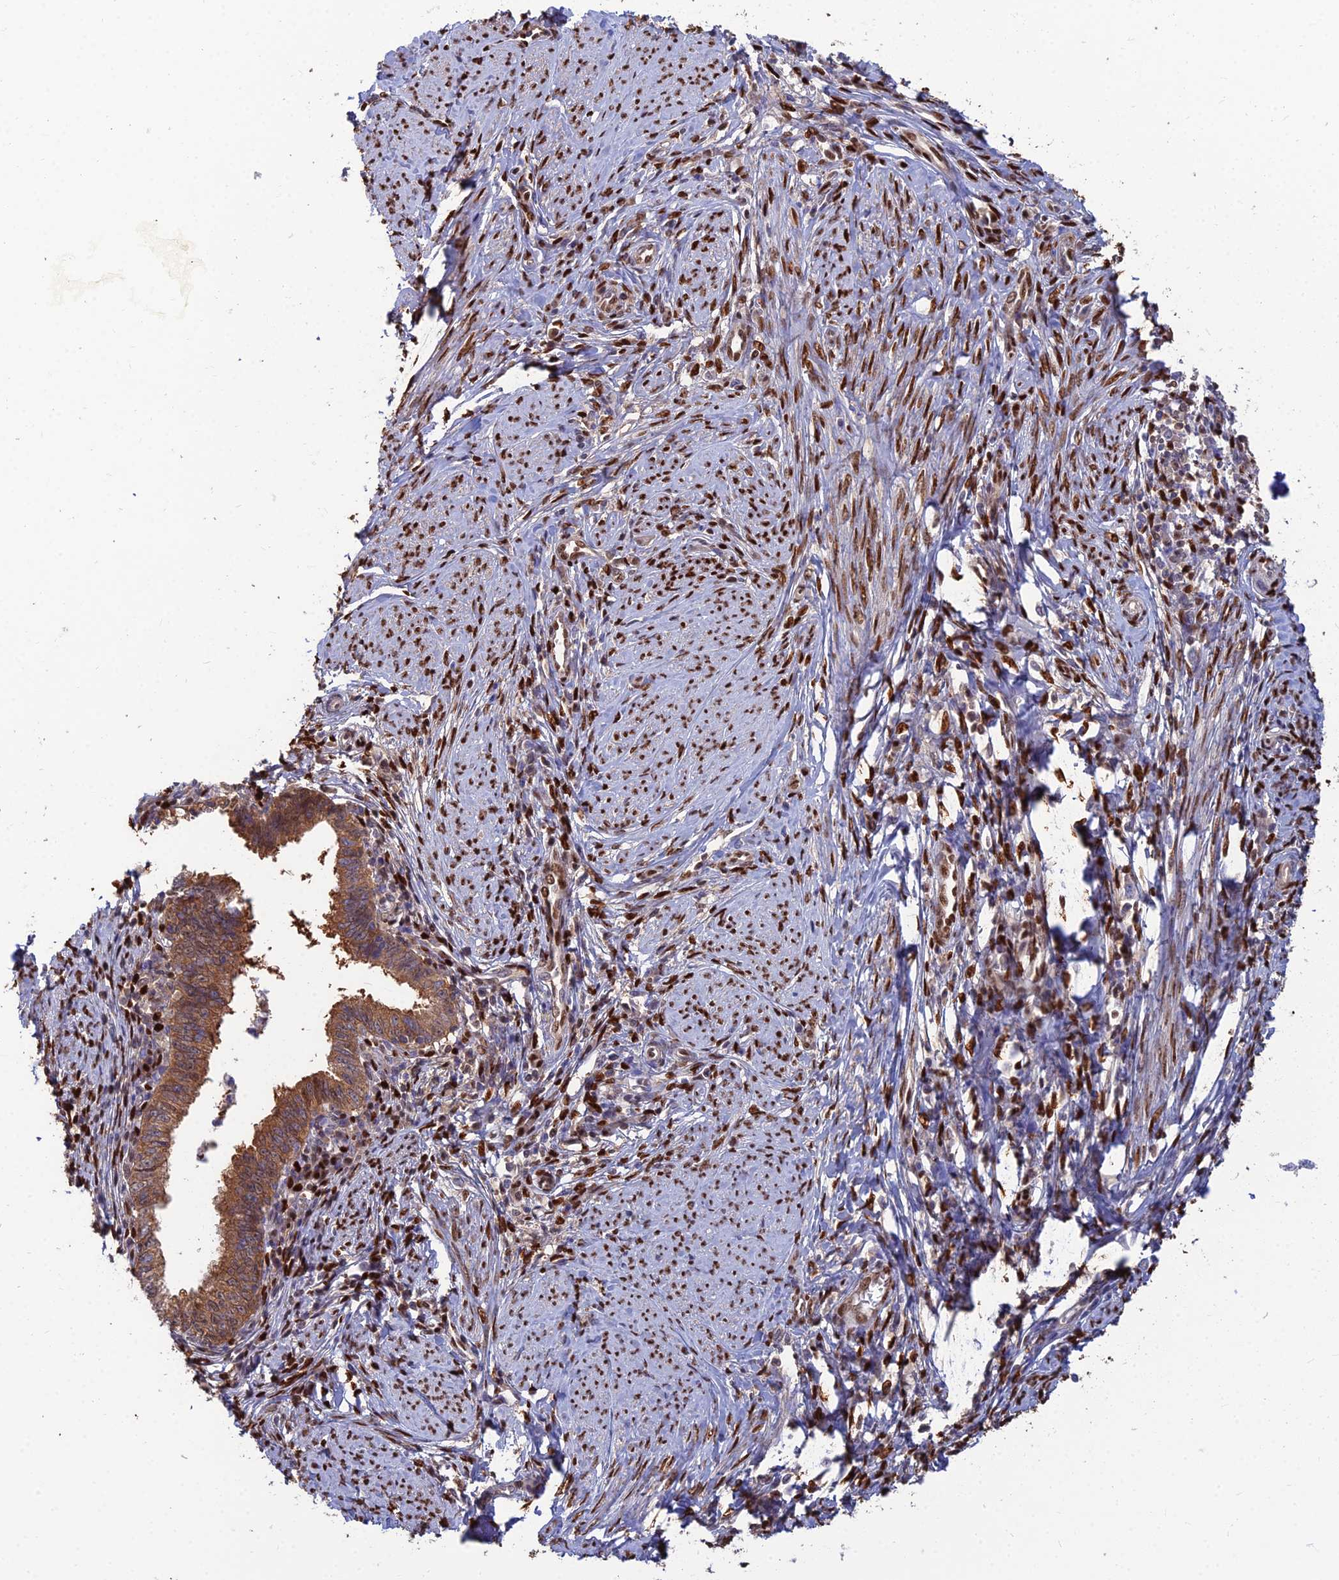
{"staining": {"intensity": "moderate", "quantity": ">75%", "location": "cytoplasmic/membranous,nuclear"}, "tissue": "cervical cancer", "cell_type": "Tumor cells", "image_type": "cancer", "snomed": [{"axis": "morphology", "description": "Adenocarcinoma, NOS"}, {"axis": "topography", "description": "Cervix"}], "caption": "Human adenocarcinoma (cervical) stained for a protein (brown) displays moderate cytoplasmic/membranous and nuclear positive expression in about >75% of tumor cells.", "gene": "DNPEP", "patient": {"sex": "female", "age": 36}}